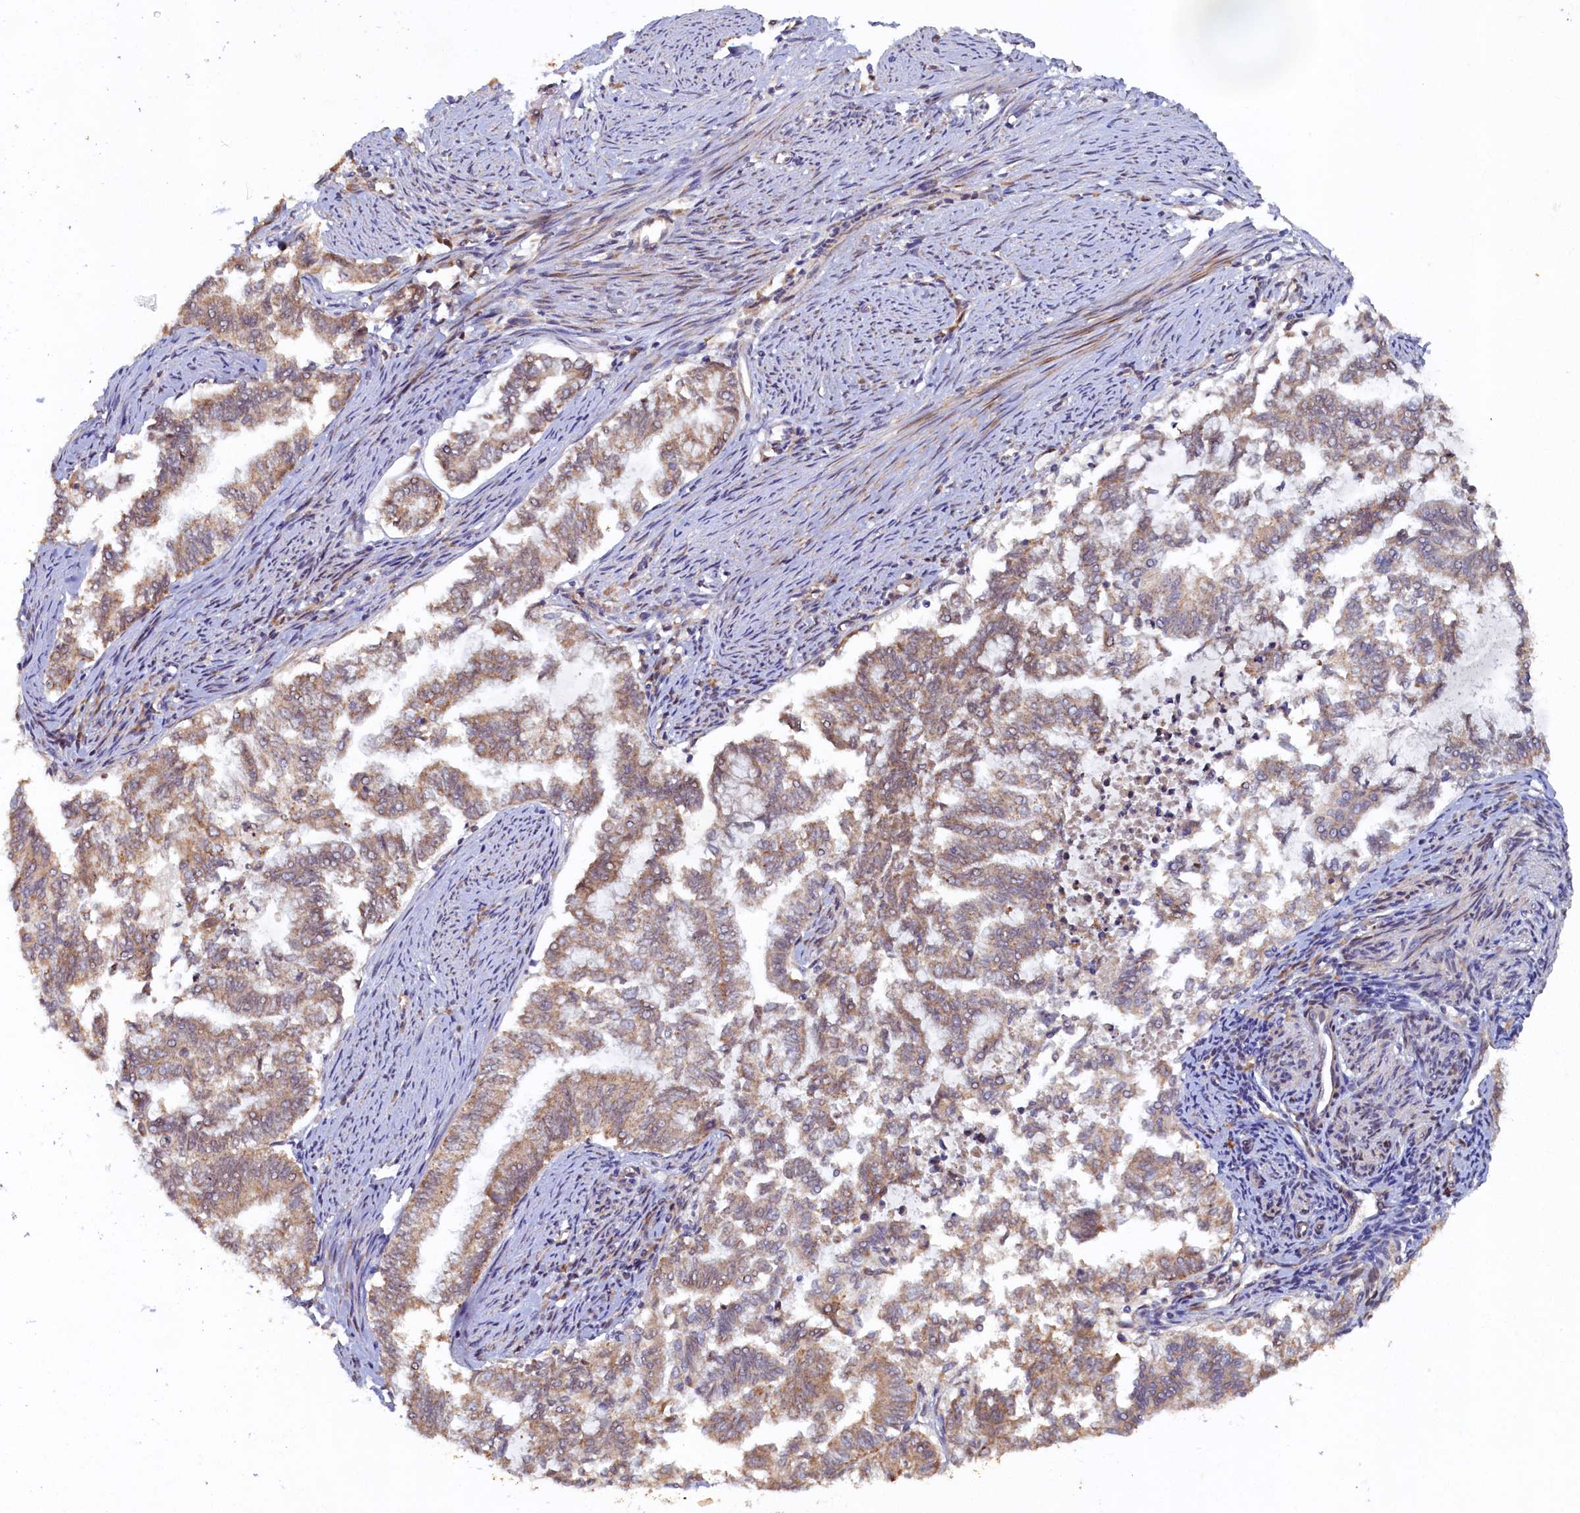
{"staining": {"intensity": "moderate", "quantity": "25%-75%", "location": "cytoplasmic/membranous"}, "tissue": "endometrial cancer", "cell_type": "Tumor cells", "image_type": "cancer", "snomed": [{"axis": "morphology", "description": "Adenocarcinoma, NOS"}, {"axis": "topography", "description": "Endometrium"}], "caption": "Endometrial adenocarcinoma stained with immunohistochemistry (IHC) displays moderate cytoplasmic/membranous positivity in about 25%-75% of tumor cells.", "gene": "CEP20", "patient": {"sex": "female", "age": 79}}